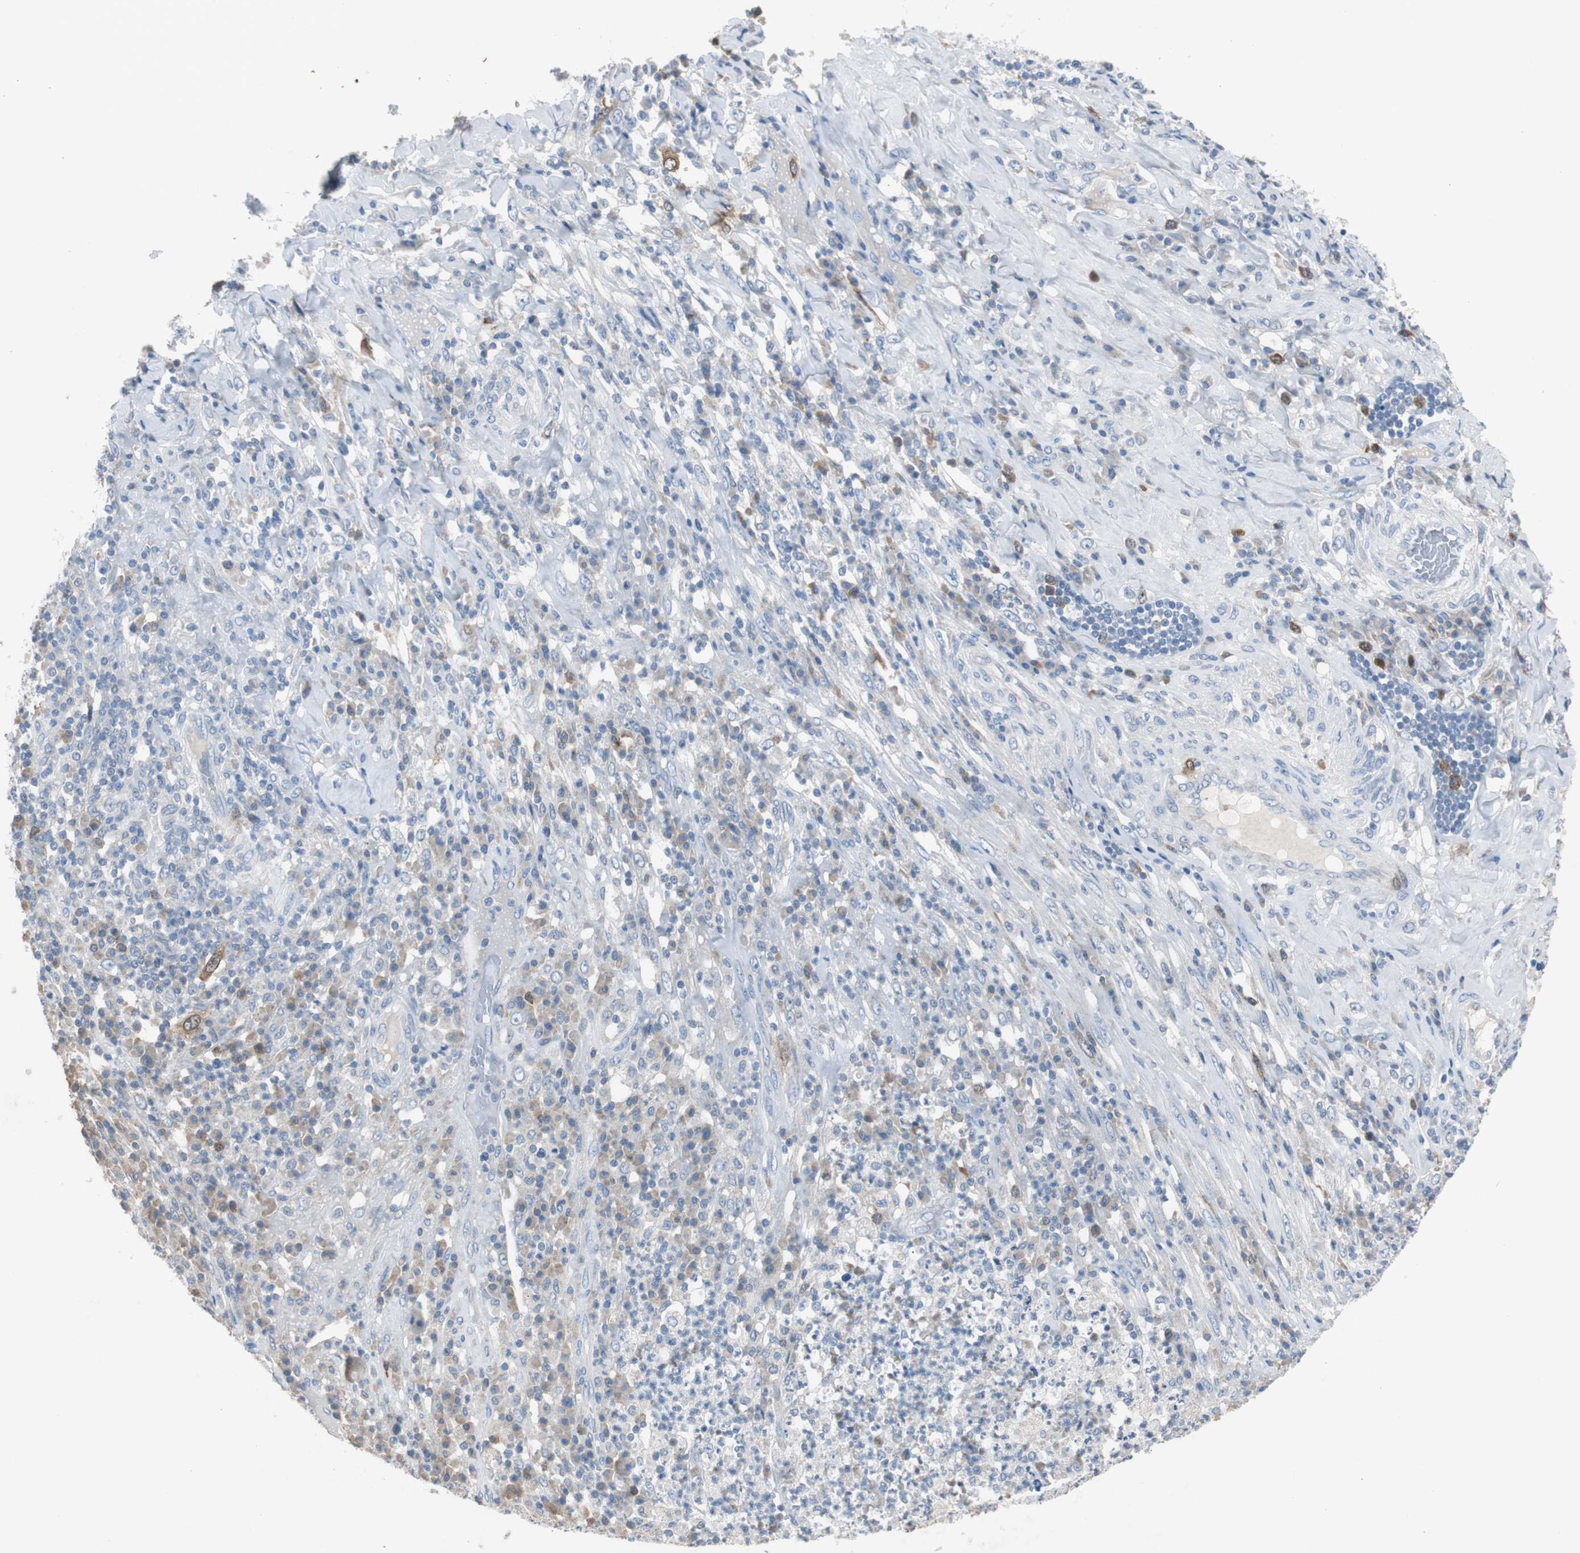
{"staining": {"intensity": "weak", "quantity": "25%-75%", "location": "cytoplasmic/membranous"}, "tissue": "testis cancer", "cell_type": "Tumor cells", "image_type": "cancer", "snomed": [{"axis": "morphology", "description": "Necrosis, NOS"}, {"axis": "morphology", "description": "Carcinoma, Embryonal, NOS"}, {"axis": "topography", "description": "Testis"}], "caption": "This micrograph shows immunohistochemistry staining of testis cancer, with low weak cytoplasmic/membranous positivity in approximately 25%-75% of tumor cells.", "gene": "TK1", "patient": {"sex": "male", "age": 19}}